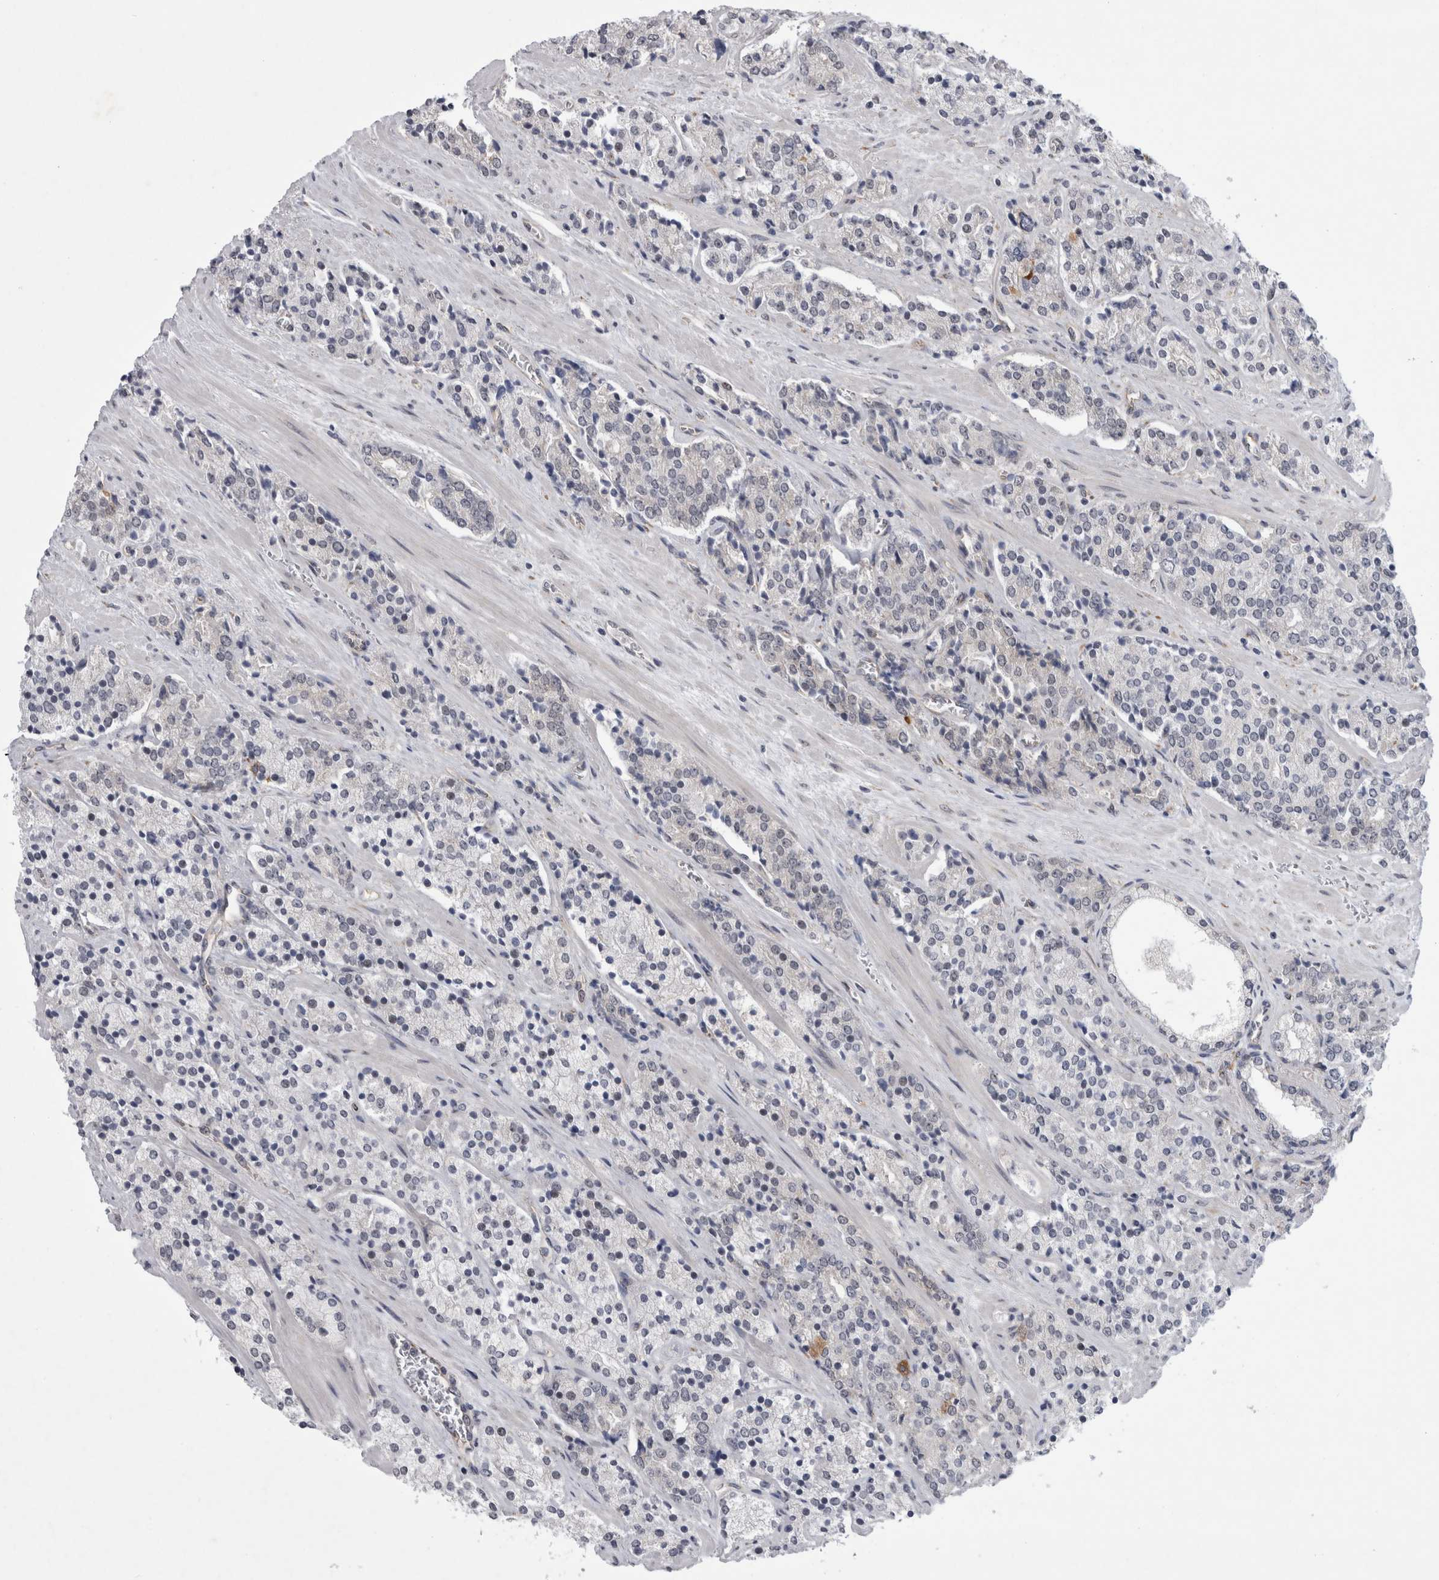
{"staining": {"intensity": "negative", "quantity": "none", "location": "none"}, "tissue": "prostate cancer", "cell_type": "Tumor cells", "image_type": "cancer", "snomed": [{"axis": "morphology", "description": "Adenocarcinoma, High grade"}, {"axis": "topography", "description": "Prostate"}], "caption": "Immunohistochemical staining of prostate cancer reveals no significant expression in tumor cells. (DAB (3,3'-diaminobenzidine) immunohistochemistry (IHC) visualized using brightfield microscopy, high magnification).", "gene": "PARP11", "patient": {"sex": "male", "age": 71}}